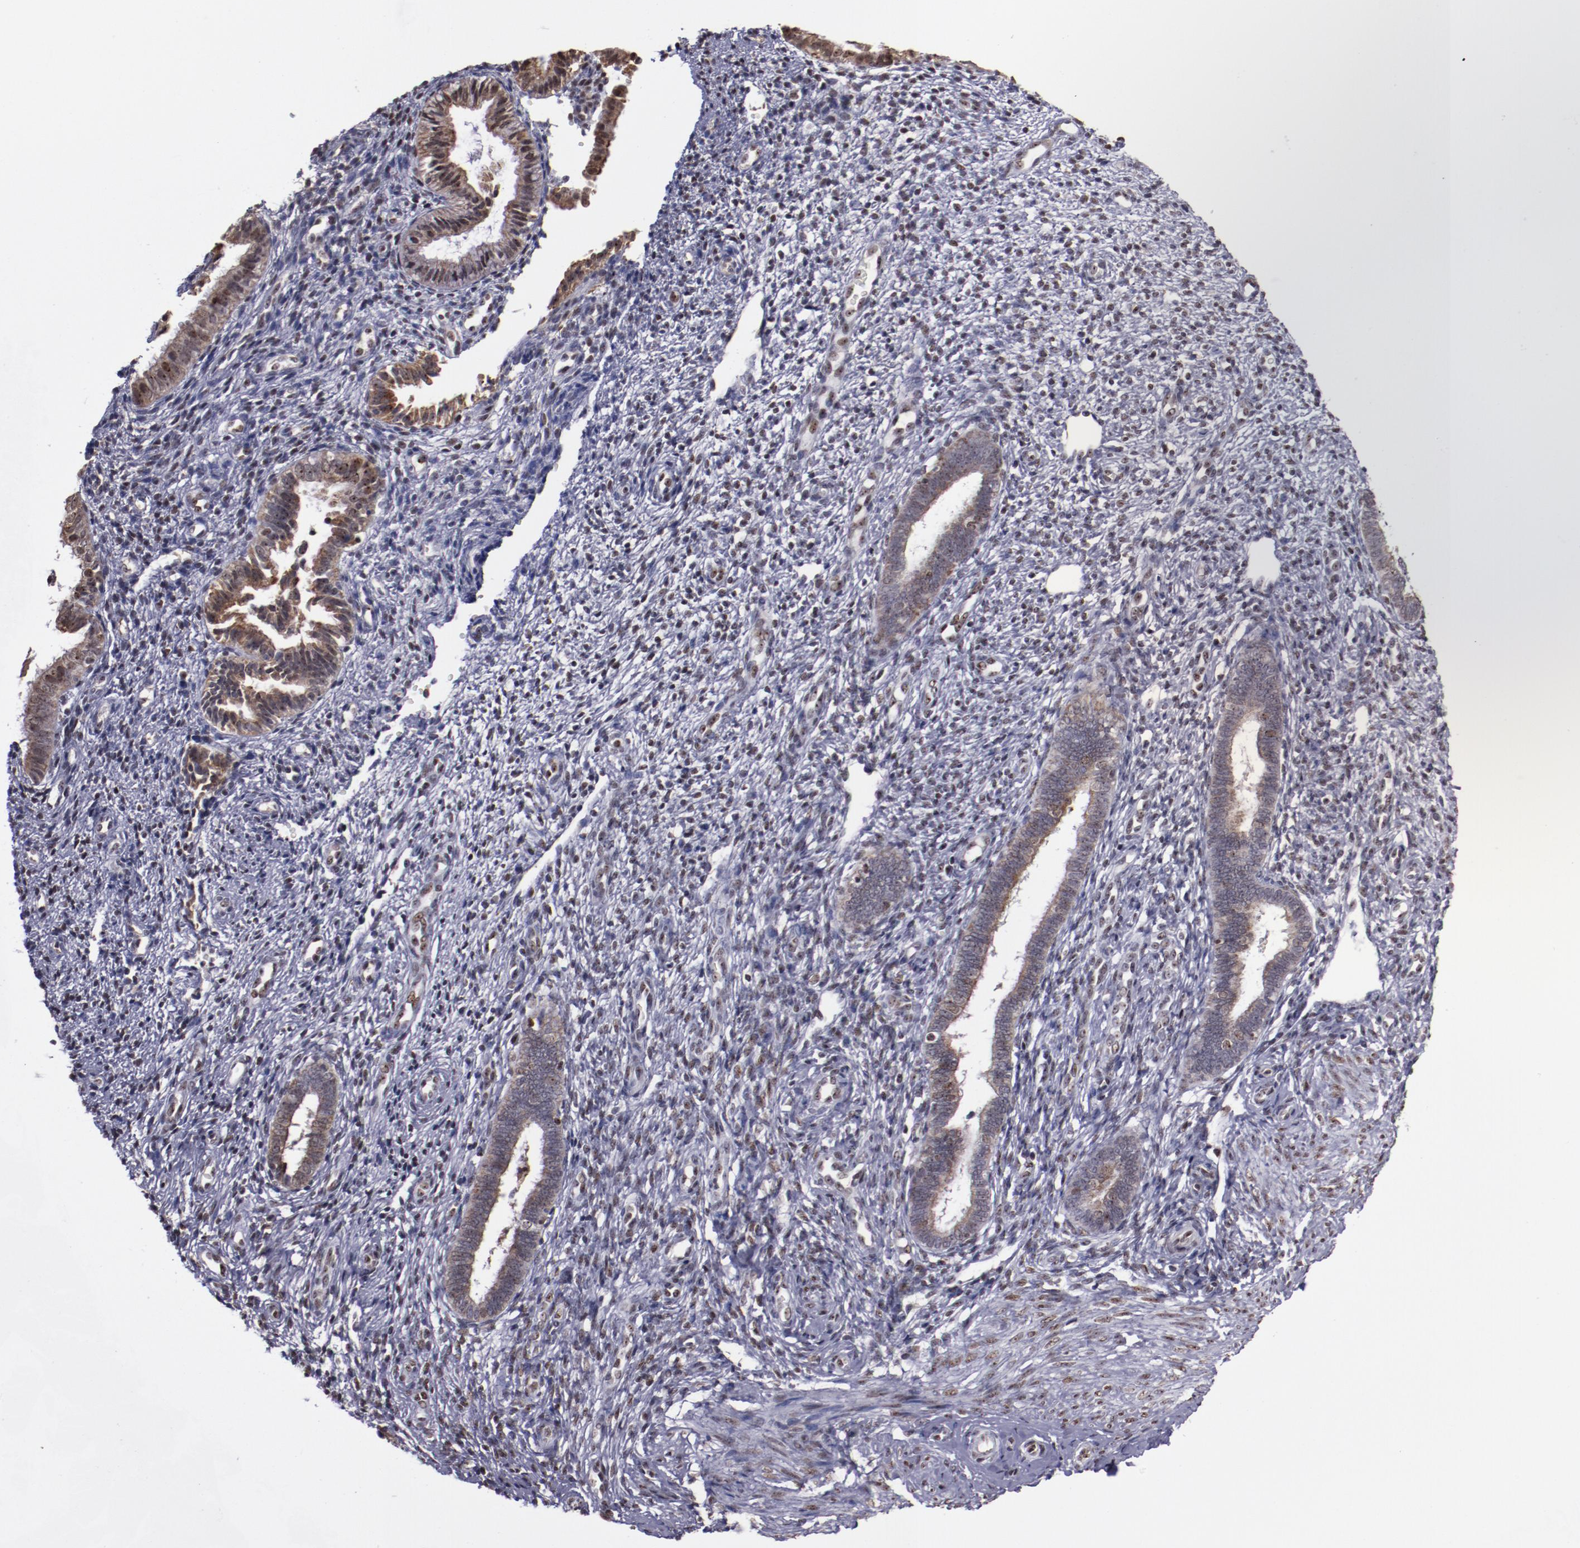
{"staining": {"intensity": "weak", "quantity": "25%-75%", "location": "nuclear"}, "tissue": "endometrium", "cell_type": "Cells in endometrial stroma", "image_type": "normal", "snomed": [{"axis": "morphology", "description": "Normal tissue, NOS"}, {"axis": "topography", "description": "Endometrium"}], "caption": "High-power microscopy captured an immunohistochemistry image of benign endometrium, revealing weak nuclear expression in about 25%-75% of cells in endometrial stroma. (Stains: DAB in brown, nuclei in blue, Microscopy: brightfield microscopy at high magnification).", "gene": "DDX24", "patient": {"sex": "female", "age": 27}}